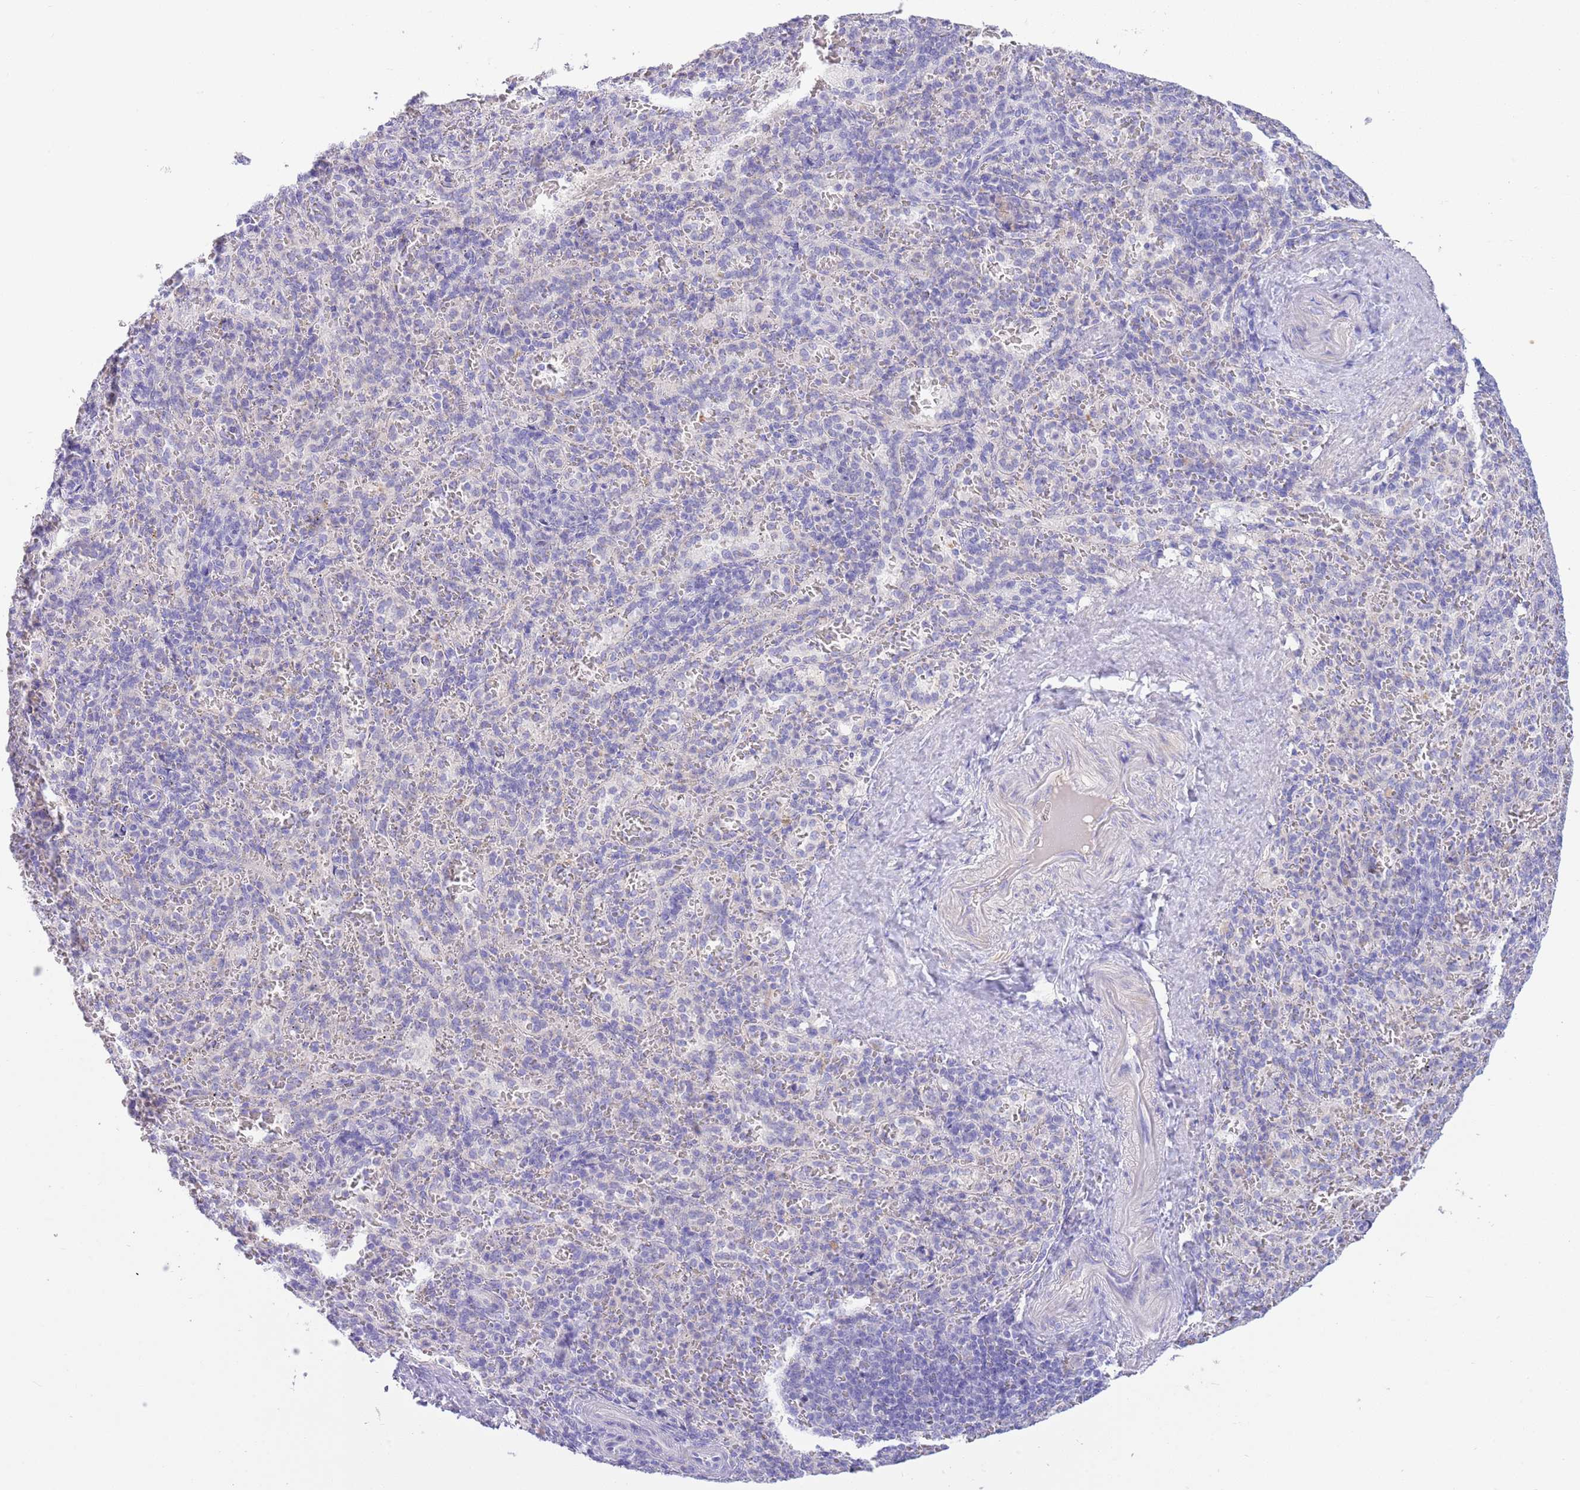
{"staining": {"intensity": "negative", "quantity": "none", "location": "none"}, "tissue": "spleen", "cell_type": "Cells in red pulp", "image_type": "normal", "snomed": [{"axis": "morphology", "description": "Normal tissue, NOS"}, {"axis": "topography", "description": "Spleen"}], "caption": "Cells in red pulp show no significant protein positivity in benign spleen. (Stains: DAB immunohistochemistry (IHC) with hematoxylin counter stain, Microscopy: brightfield microscopy at high magnification).", "gene": "IGFL4", "patient": {"sex": "female", "age": 21}}